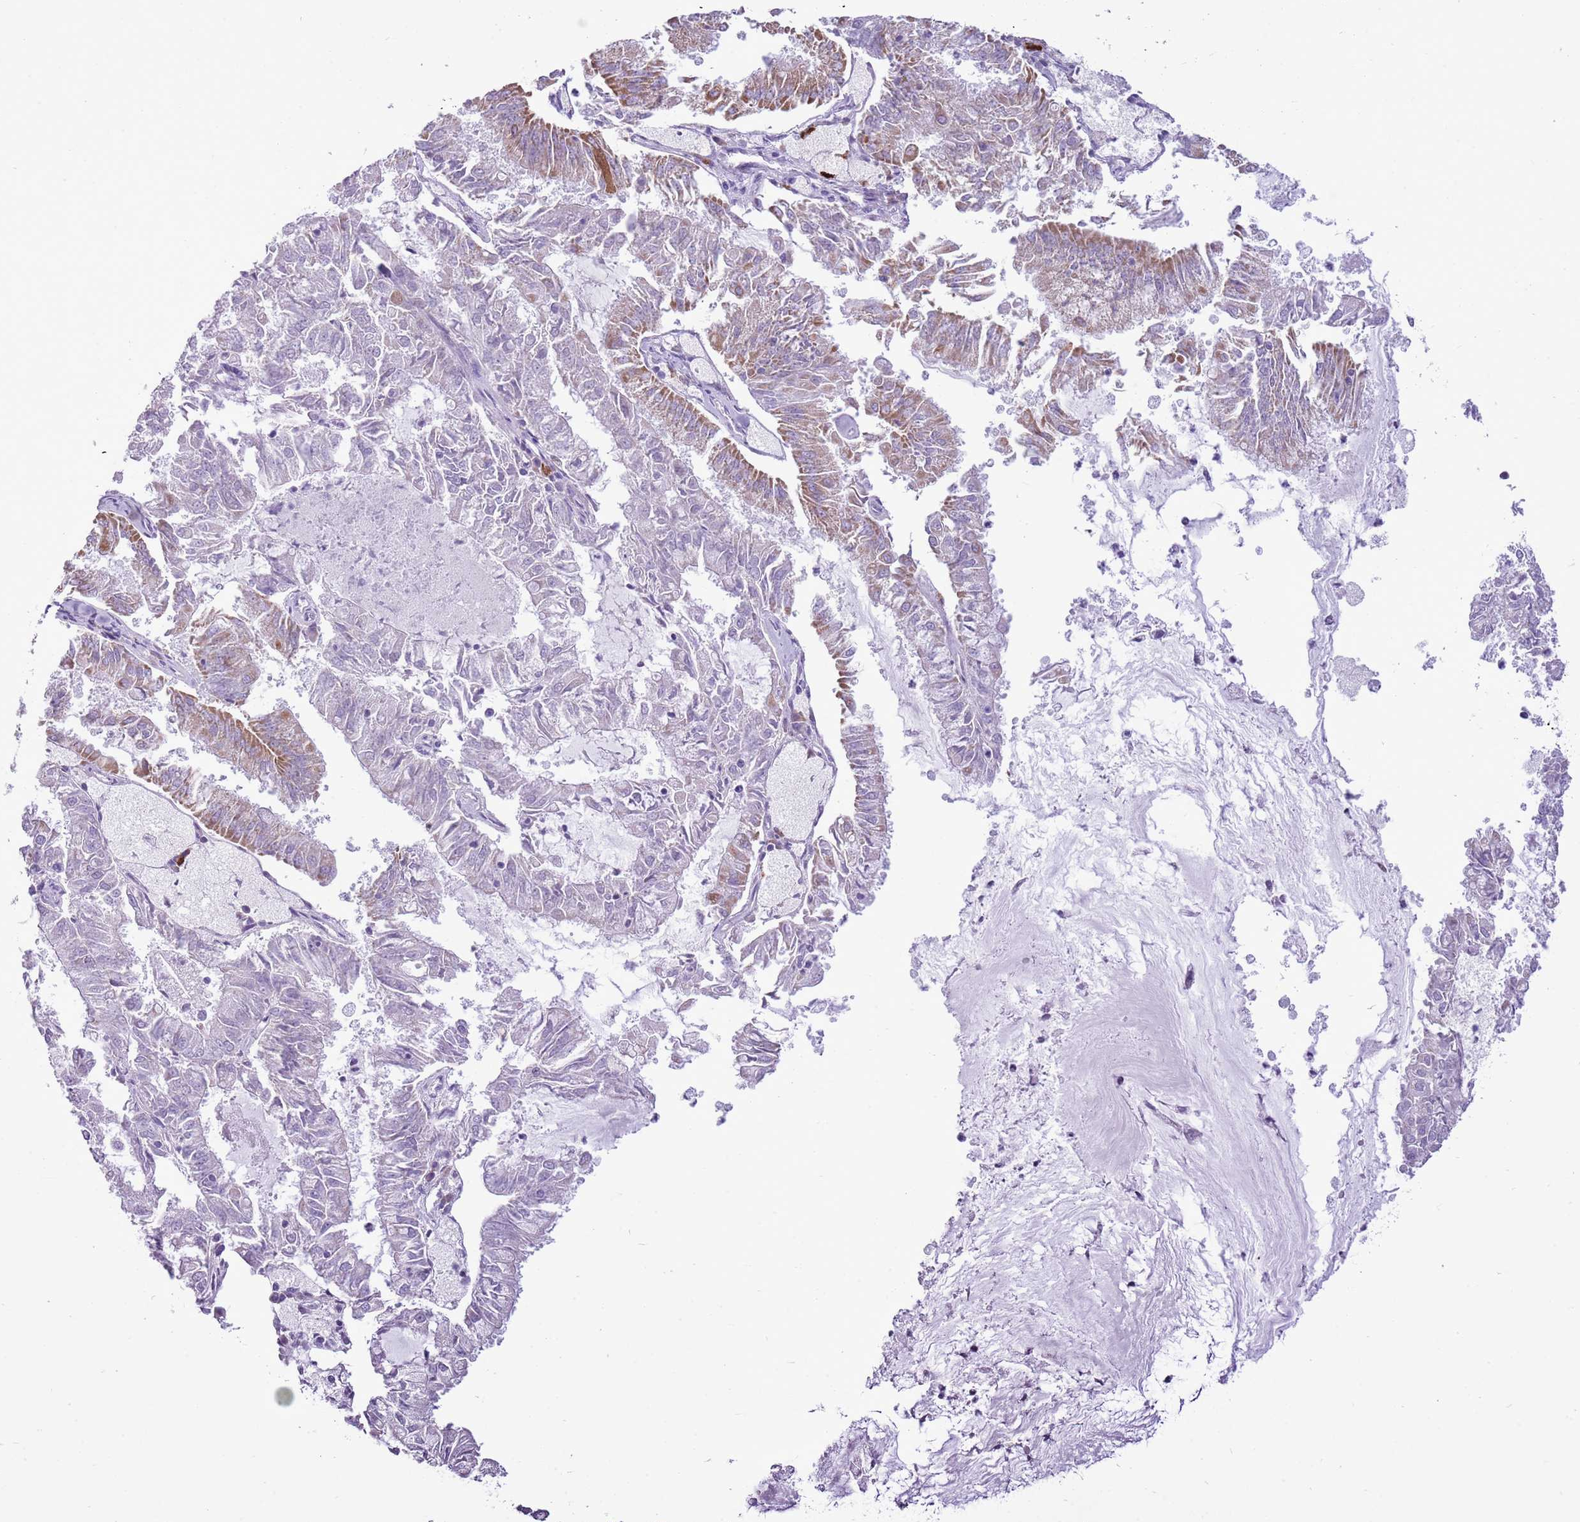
{"staining": {"intensity": "moderate", "quantity": "<25%", "location": "cytoplasmic/membranous"}, "tissue": "endometrial cancer", "cell_type": "Tumor cells", "image_type": "cancer", "snomed": [{"axis": "morphology", "description": "Adenocarcinoma, NOS"}, {"axis": "topography", "description": "Endometrium"}], "caption": "Immunohistochemical staining of human endometrial cancer (adenocarcinoma) demonstrates low levels of moderate cytoplasmic/membranous positivity in approximately <25% of tumor cells.", "gene": "RPL3L", "patient": {"sex": "female", "age": 57}}